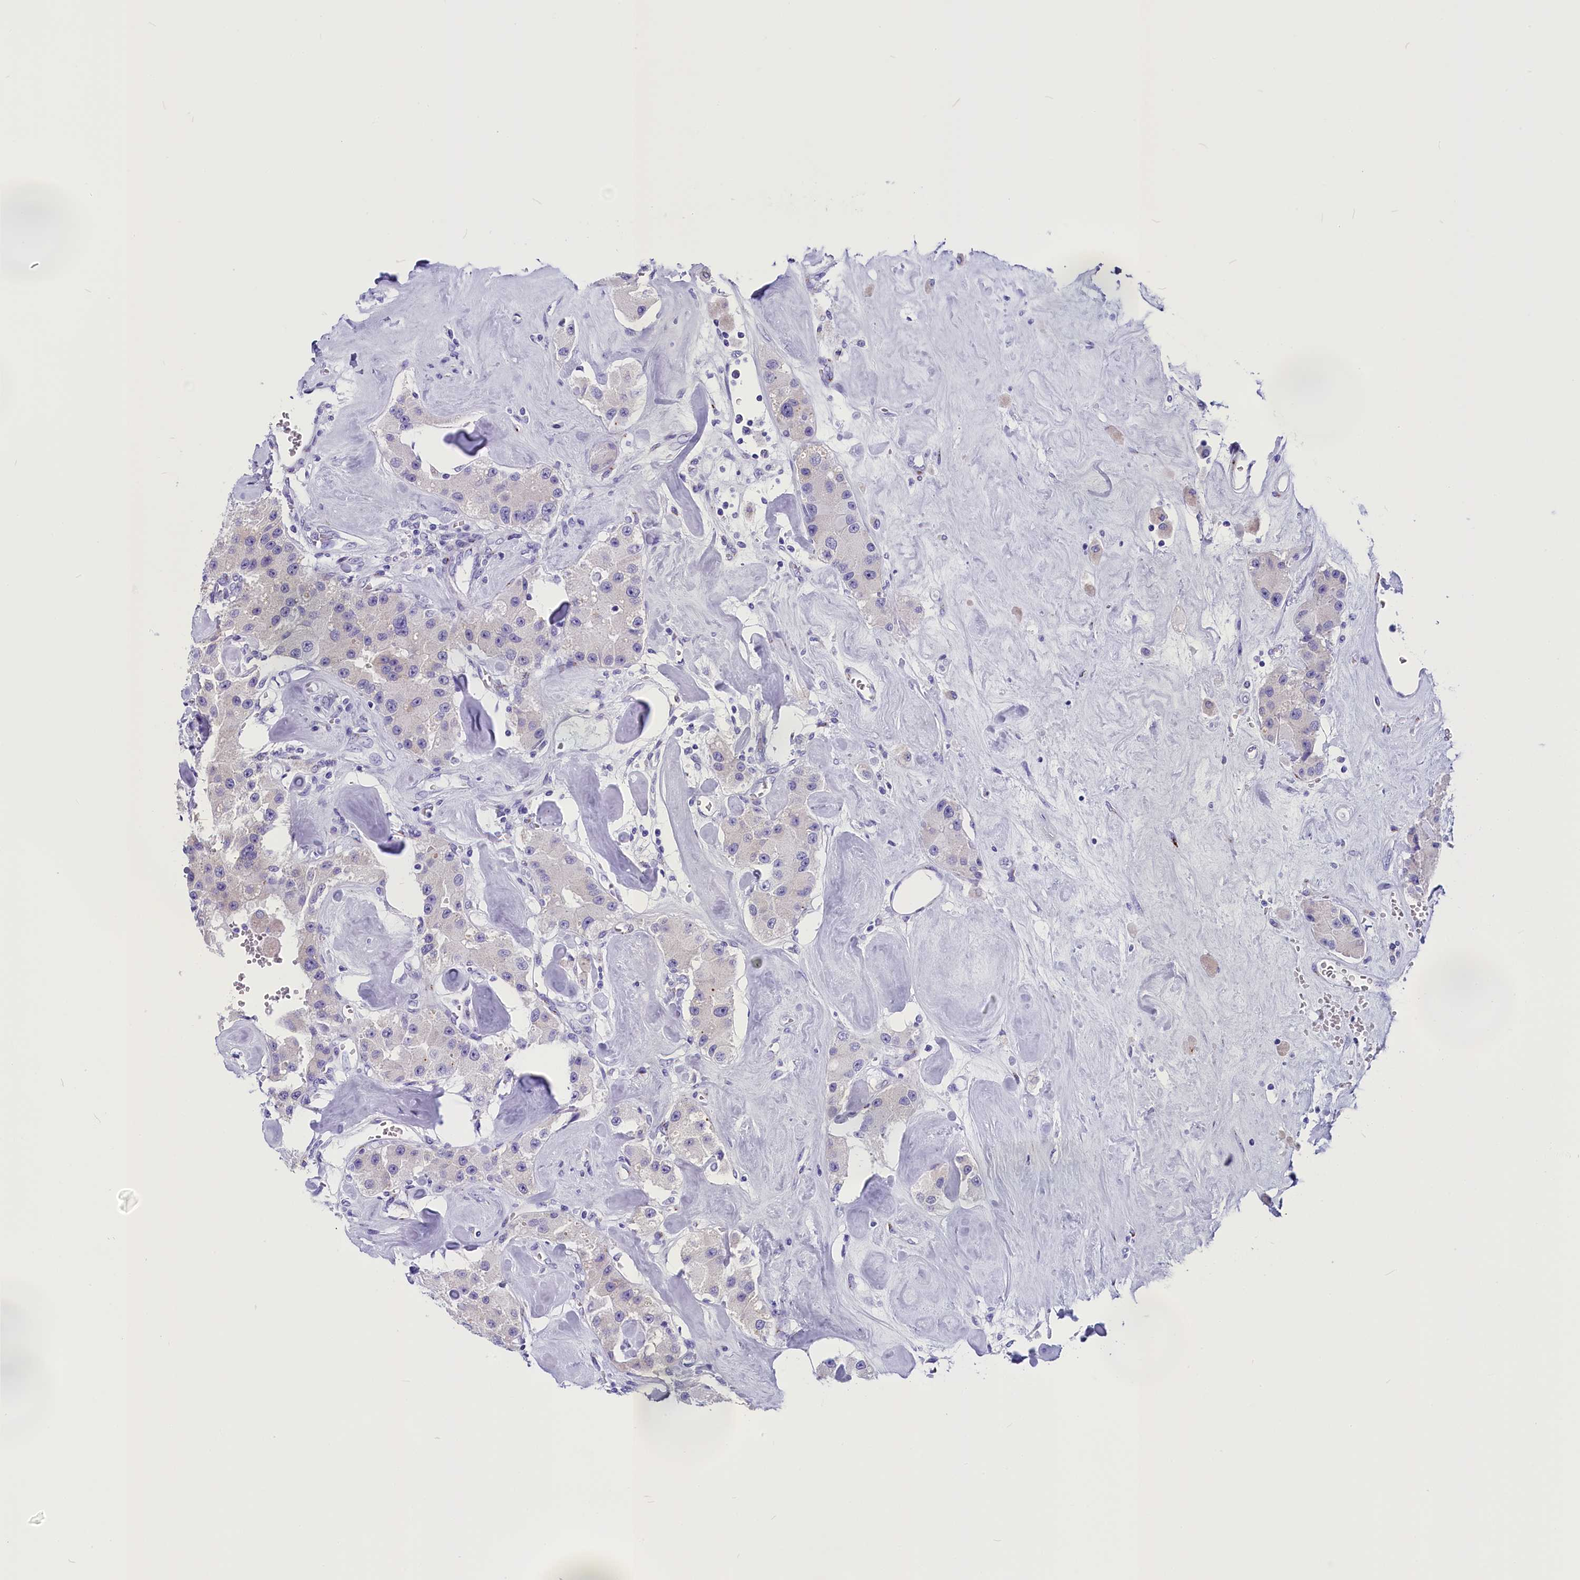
{"staining": {"intensity": "negative", "quantity": "none", "location": "none"}, "tissue": "carcinoid", "cell_type": "Tumor cells", "image_type": "cancer", "snomed": [{"axis": "morphology", "description": "Carcinoid, malignant, NOS"}, {"axis": "topography", "description": "Pancreas"}], "caption": "Malignant carcinoid was stained to show a protein in brown. There is no significant staining in tumor cells.", "gene": "AP3B2", "patient": {"sex": "male", "age": 41}}